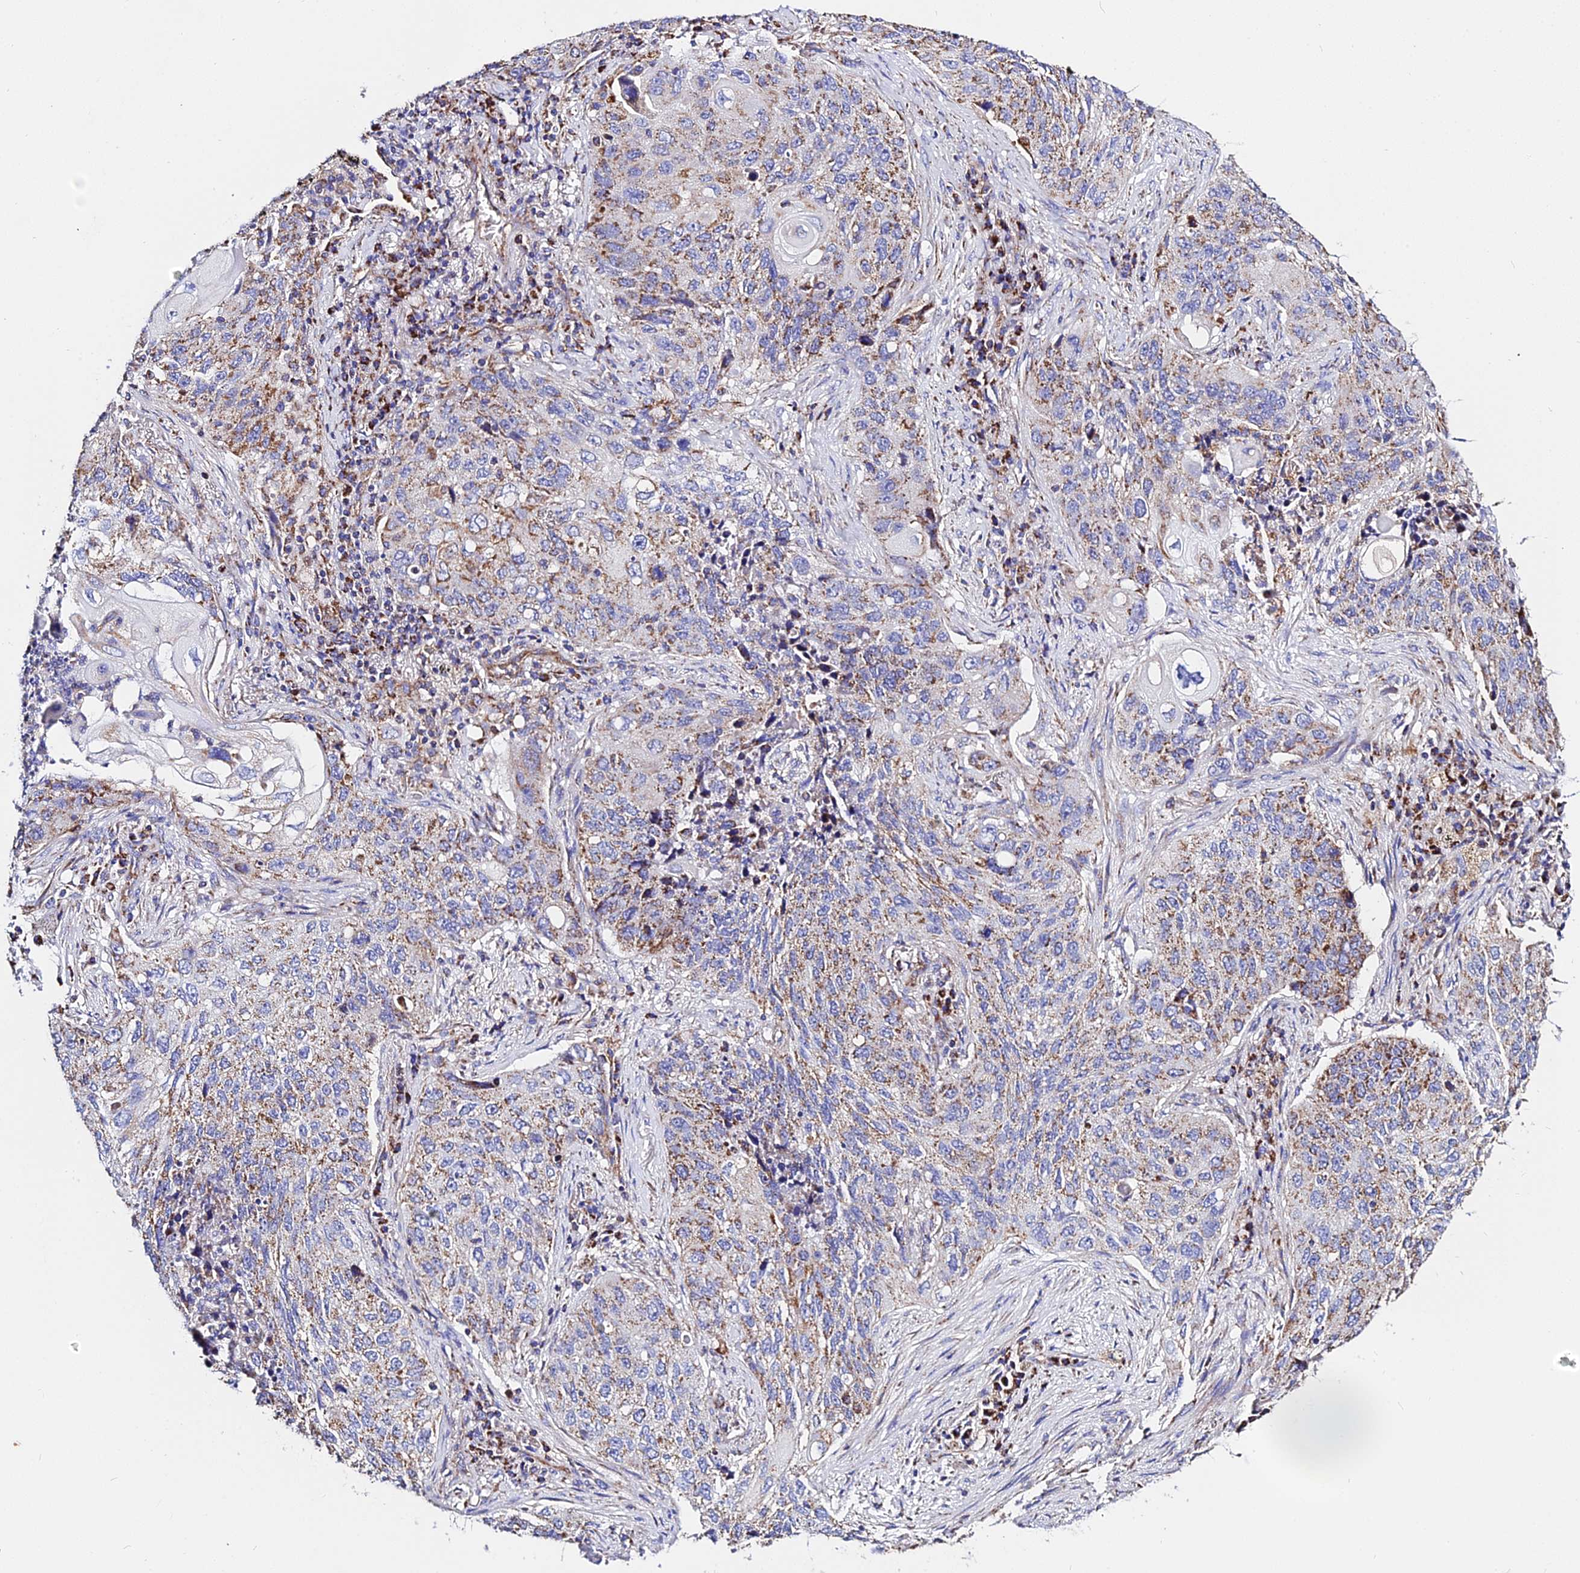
{"staining": {"intensity": "moderate", "quantity": ">75%", "location": "cytoplasmic/membranous"}, "tissue": "lung cancer", "cell_type": "Tumor cells", "image_type": "cancer", "snomed": [{"axis": "morphology", "description": "Squamous cell carcinoma, NOS"}, {"axis": "topography", "description": "Lung"}], "caption": "Immunohistochemistry (IHC) (DAB) staining of squamous cell carcinoma (lung) displays moderate cytoplasmic/membranous protein positivity in about >75% of tumor cells. Ihc stains the protein in brown and the nuclei are stained blue.", "gene": "ZNF573", "patient": {"sex": "female", "age": 63}}